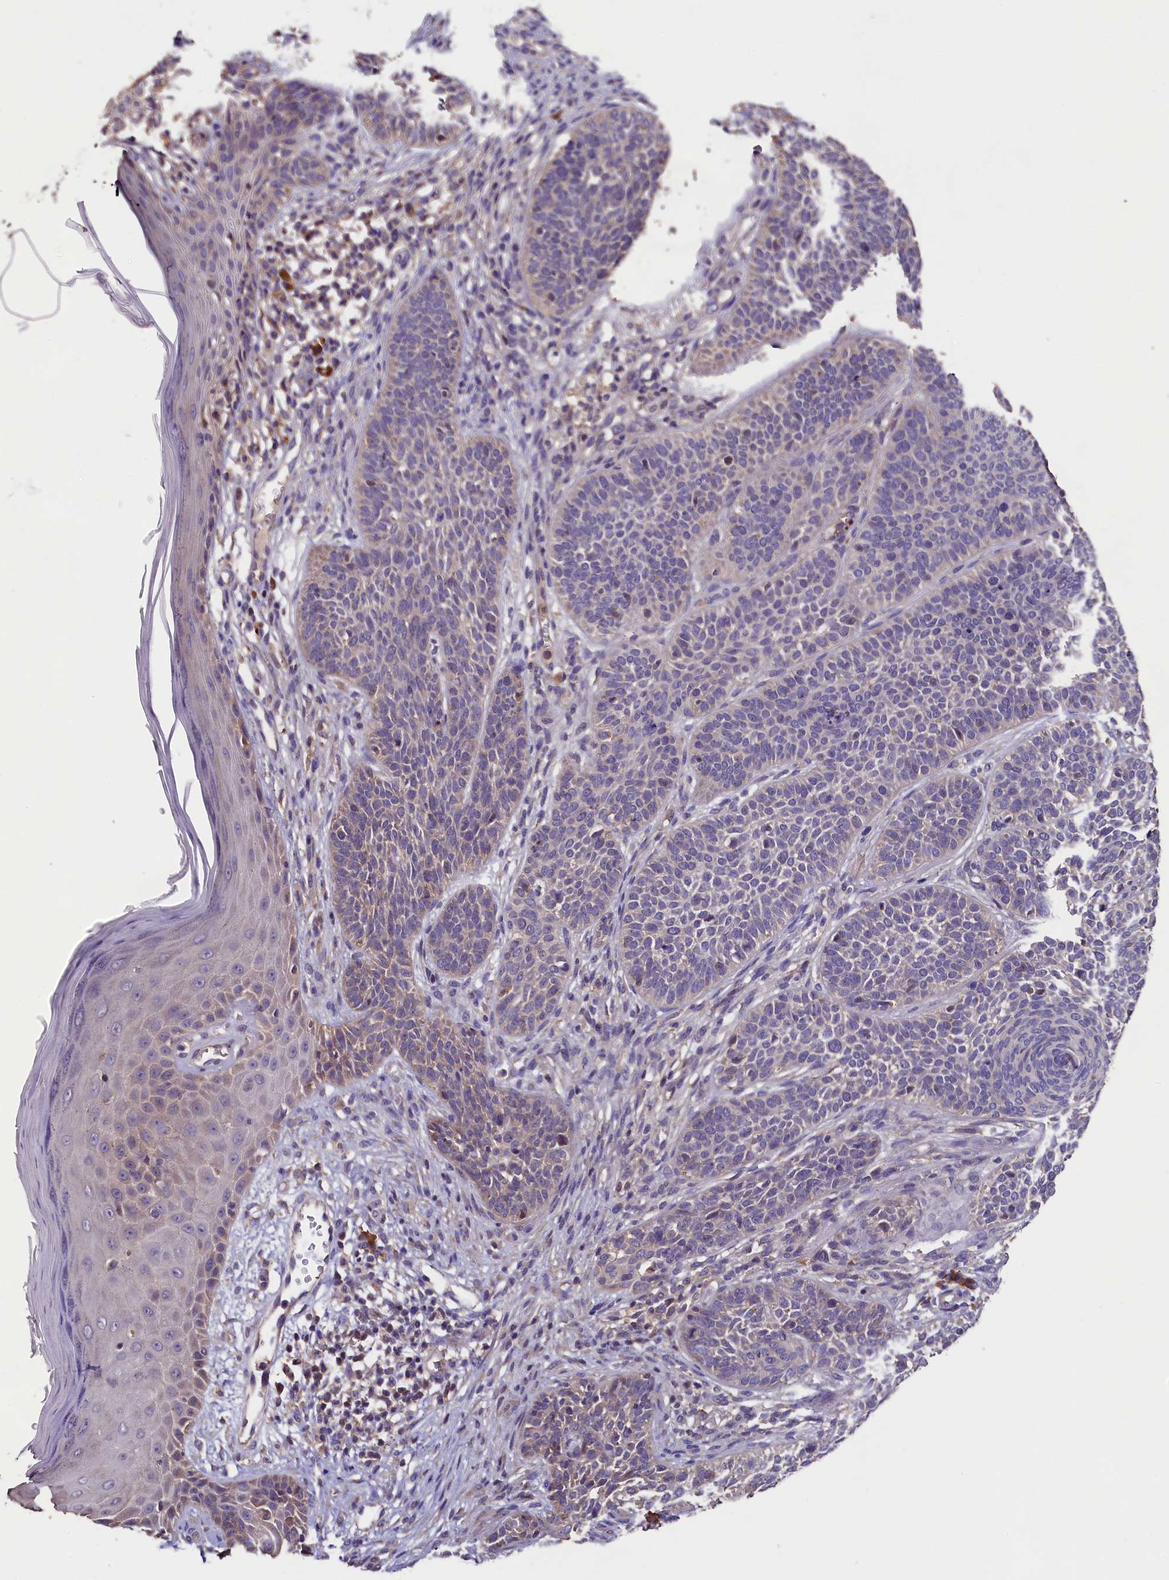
{"staining": {"intensity": "moderate", "quantity": "<25%", "location": "cytoplasmic/membranous"}, "tissue": "skin cancer", "cell_type": "Tumor cells", "image_type": "cancer", "snomed": [{"axis": "morphology", "description": "Basal cell carcinoma"}, {"axis": "topography", "description": "Skin"}], "caption": "Protein expression analysis of skin basal cell carcinoma reveals moderate cytoplasmic/membranous expression in about <25% of tumor cells.", "gene": "ENKD1", "patient": {"sex": "male", "age": 85}}